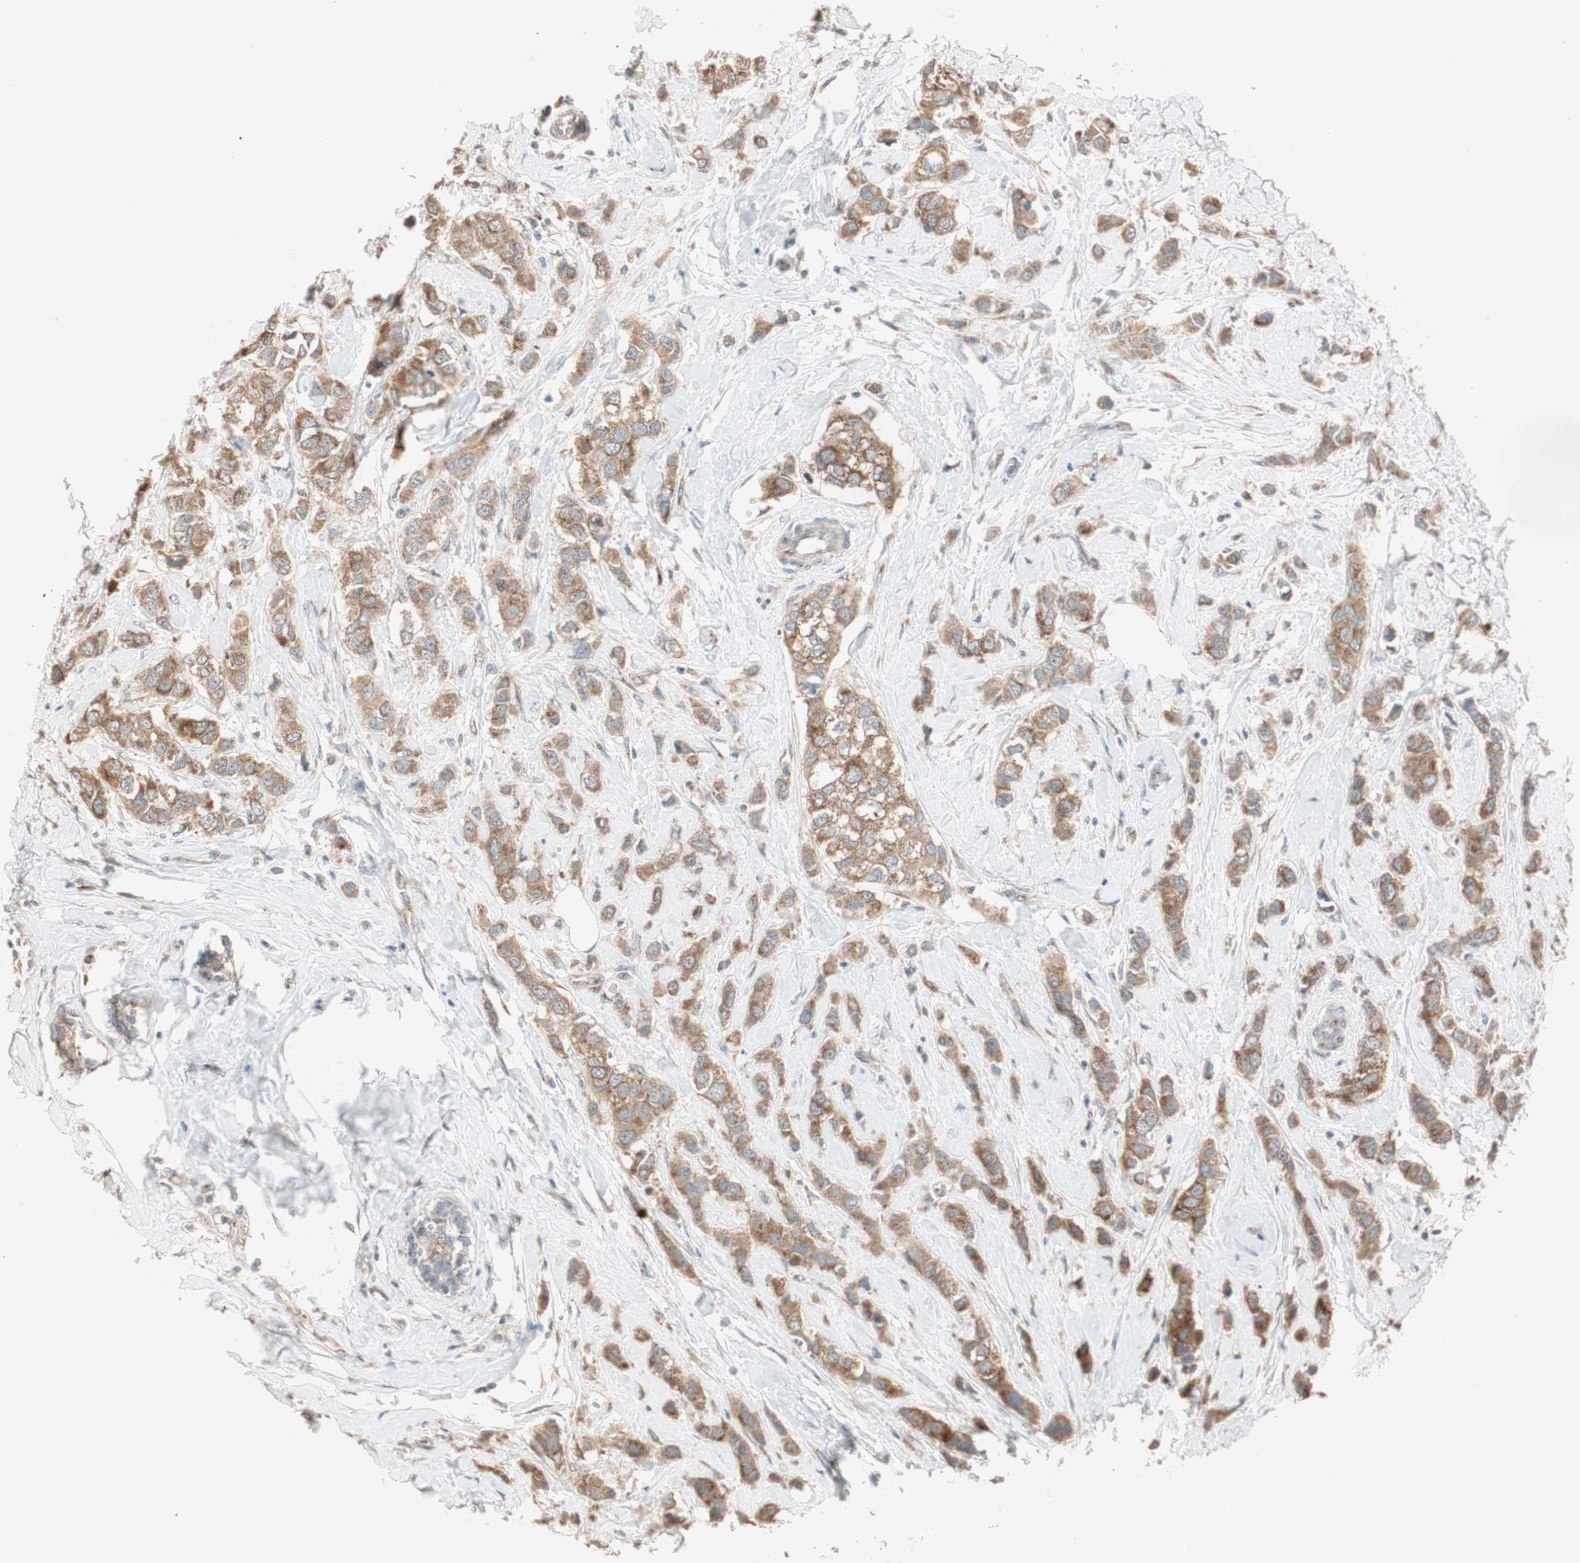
{"staining": {"intensity": "moderate", "quantity": ">75%", "location": "cytoplasmic/membranous"}, "tissue": "breast cancer", "cell_type": "Tumor cells", "image_type": "cancer", "snomed": [{"axis": "morphology", "description": "Duct carcinoma"}, {"axis": "topography", "description": "Breast"}], "caption": "The immunohistochemical stain shows moderate cytoplasmic/membranous expression in tumor cells of intraductal carcinoma (breast) tissue. Immunohistochemistry (ihc) stains the protein in brown and the nuclei are stained blue.", "gene": "SEC16A", "patient": {"sex": "female", "age": 50}}